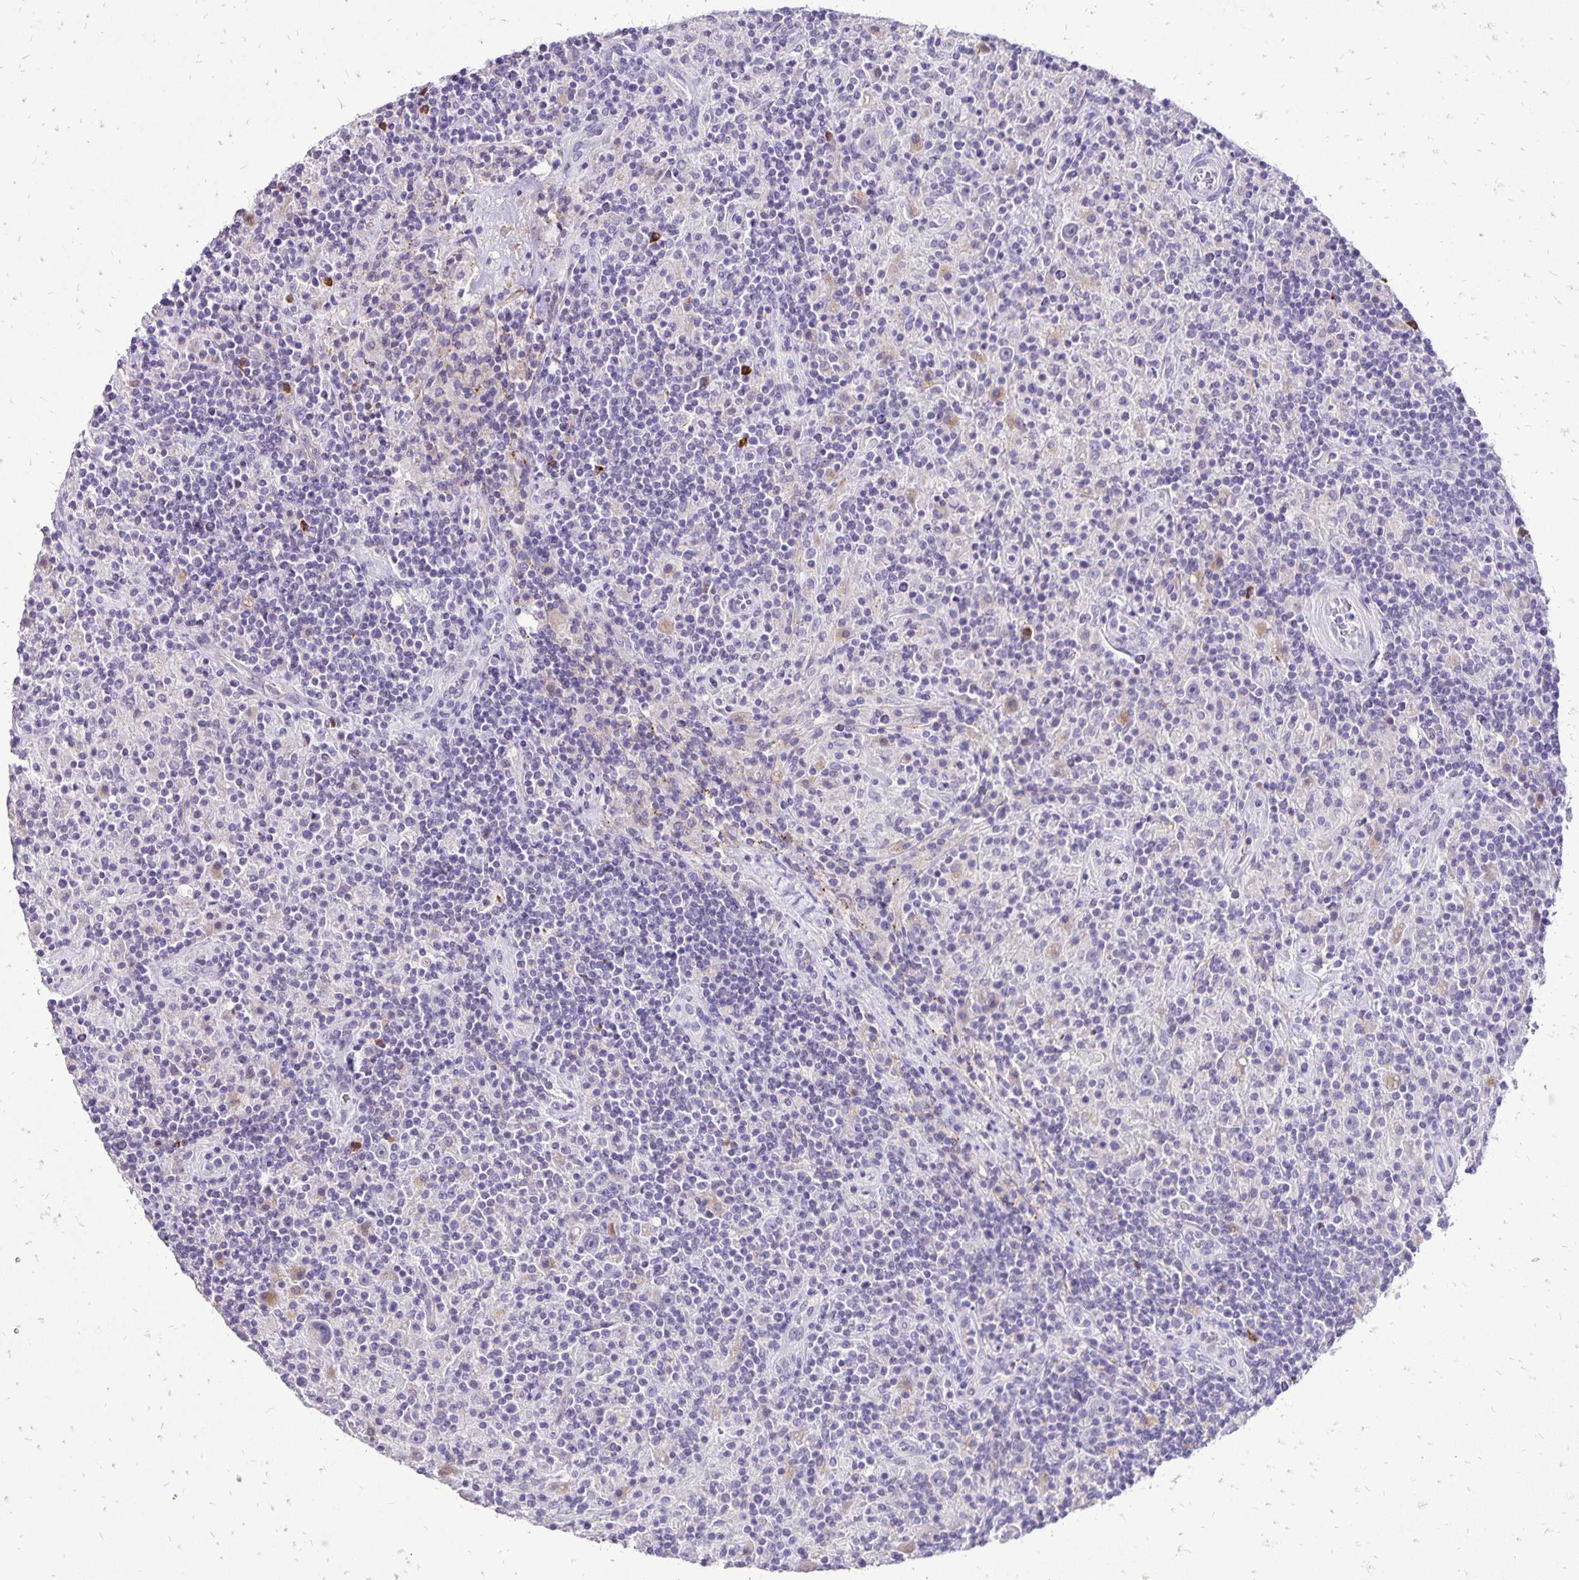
{"staining": {"intensity": "negative", "quantity": "none", "location": "none"}, "tissue": "lymphoma", "cell_type": "Tumor cells", "image_type": "cancer", "snomed": [{"axis": "morphology", "description": "Hodgkin's disease, NOS"}, {"axis": "topography", "description": "Lymph node"}], "caption": "Immunohistochemical staining of human Hodgkin's disease shows no significant staining in tumor cells. (Immunohistochemistry (ihc), brightfield microscopy, high magnification).", "gene": "EIF5A", "patient": {"sex": "male", "age": 70}}